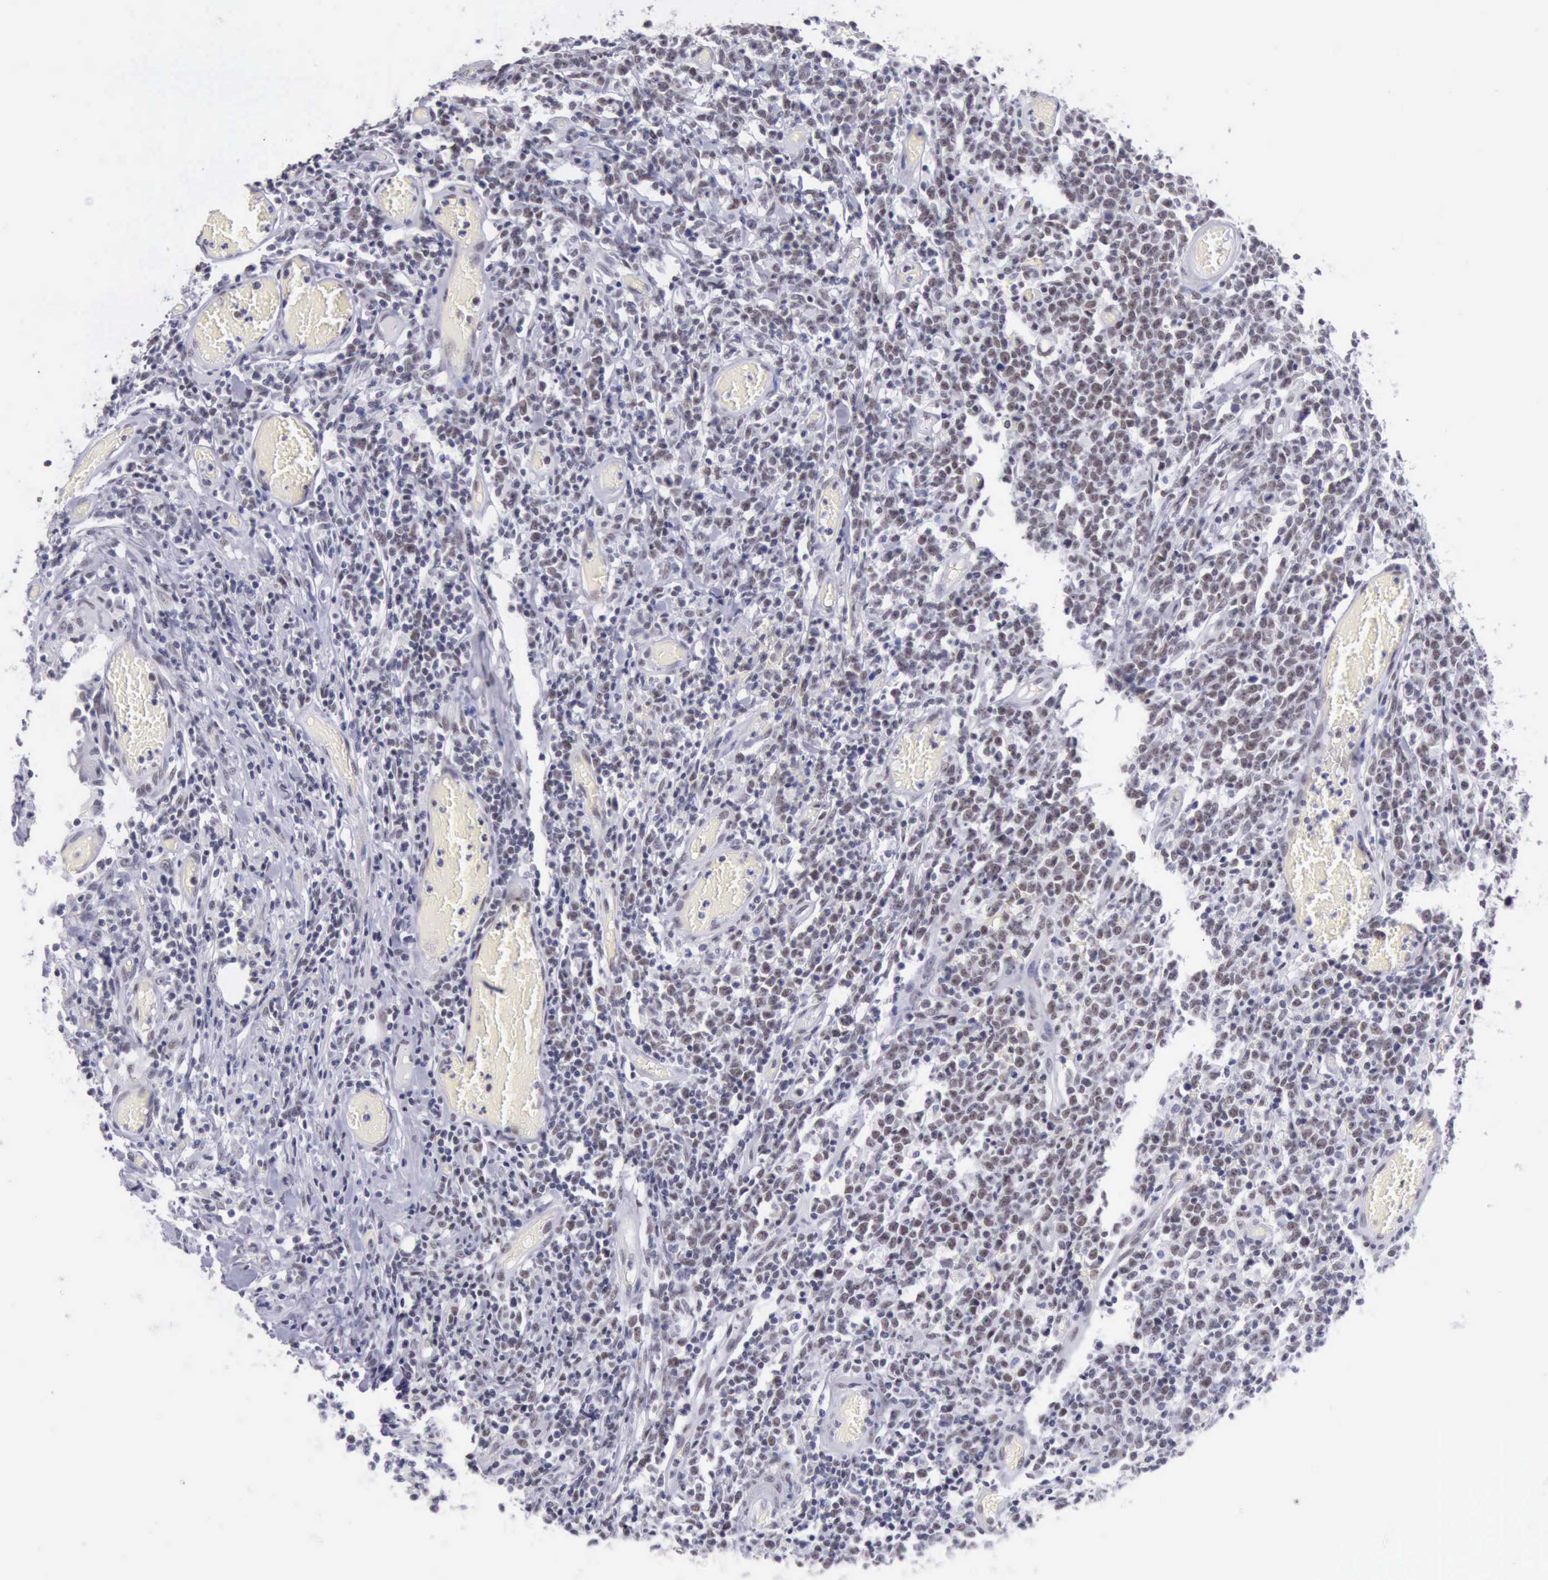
{"staining": {"intensity": "weak", "quantity": "25%-75%", "location": "nuclear"}, "tissue": "lymphoma", "cell_type": "Tumor cells", "image_type": "cancer", "snomed": [{"axis": "morphology", "description": "Malignant lymphoma, non-Hodgkin's type, High grade"}, {"axis": "topography", "description": "Colon"}], "caption": "A high-resolution micrograph shows immunohistochemistry (IHC) staining of lymphoma, which exhibits weak nuclear staining in approximately 25%-75% of tumor cells. (DAB (3,3'-diaminobenzidine) IHC with brightfield microscopy, high magnification).", "gene": "EP300", "patient": {"sex": "male", "age": 82}}